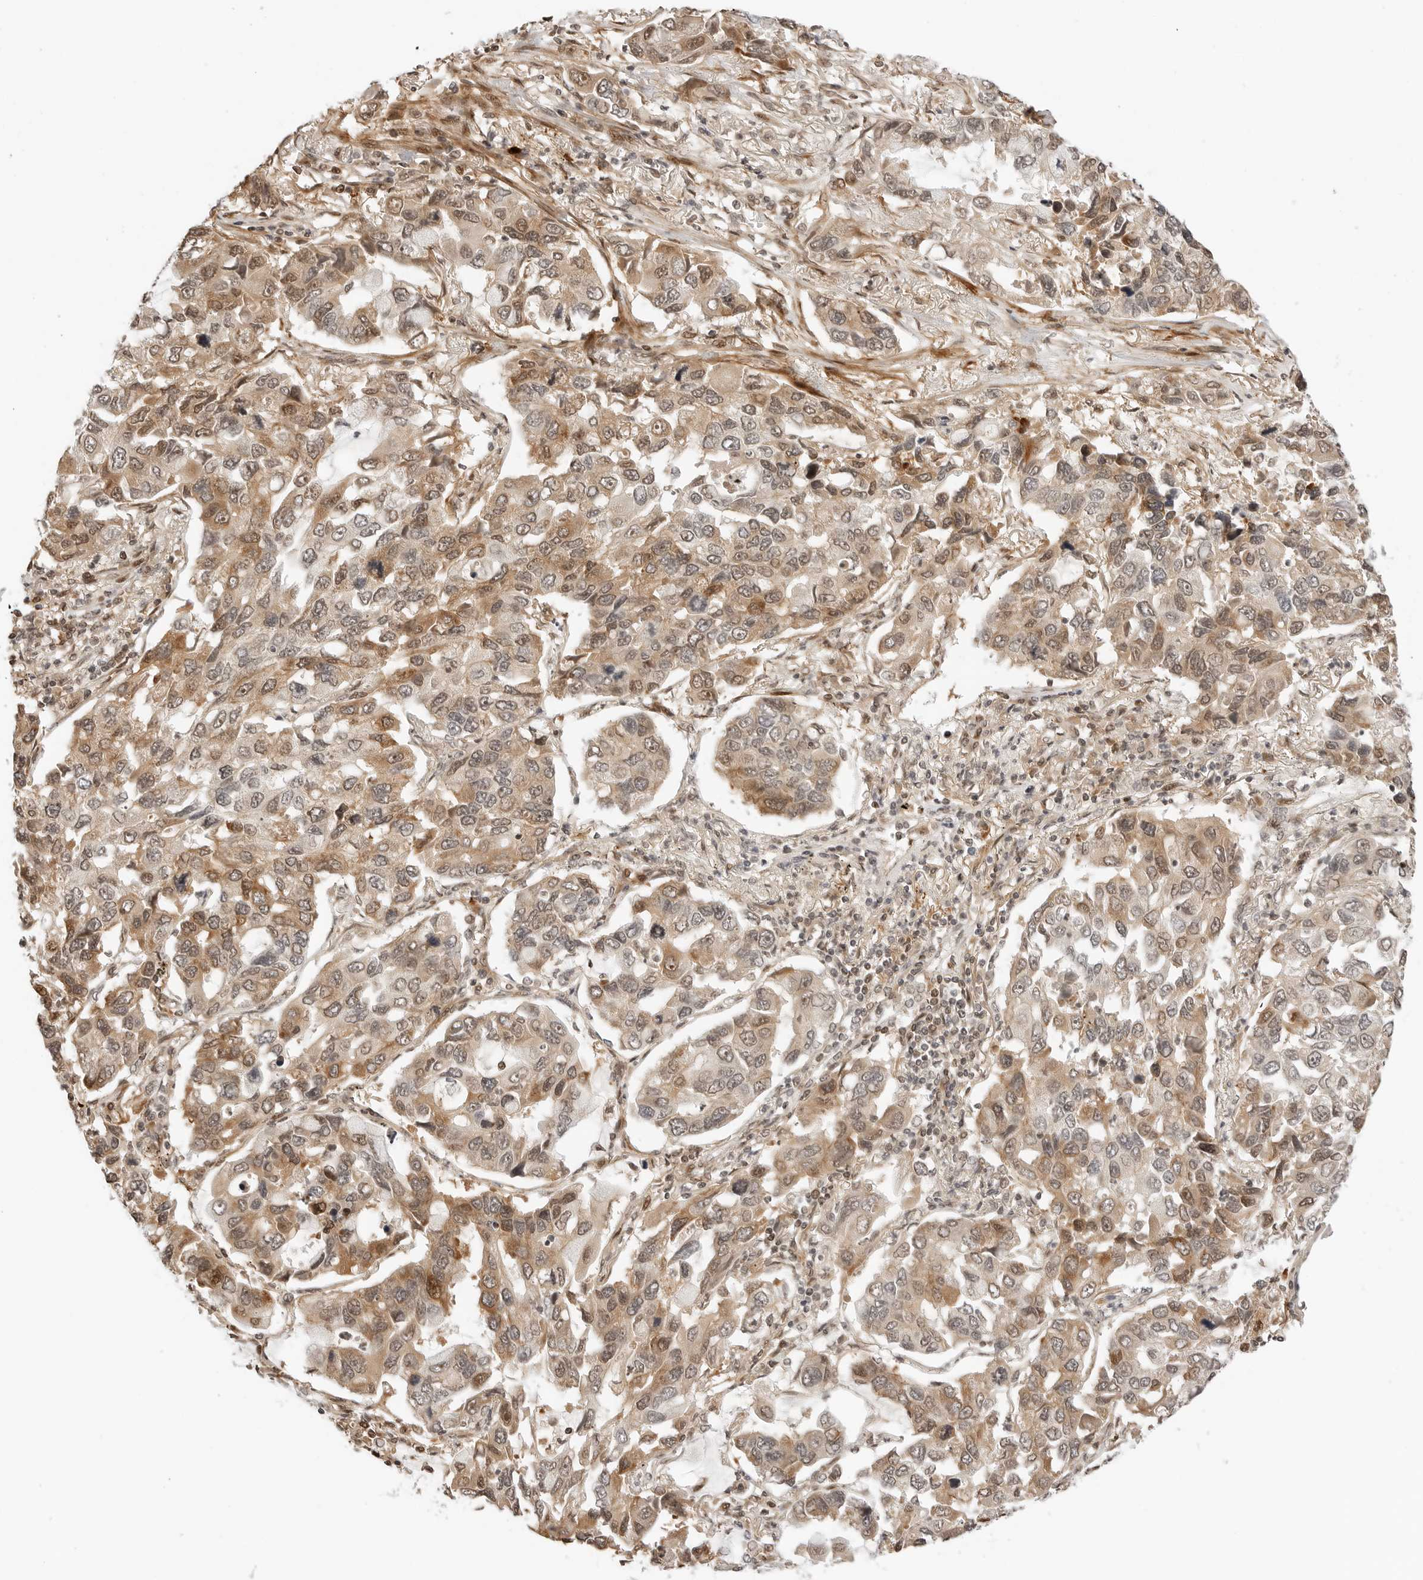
{"staining": {"intensity": "moderate", "quantity": "25%-75%", "location": "cytoplasmic/membranous,nuclear"}, "tissue": "lung cancer", "cell_type": "Tumor cells", "image_type": "cancer", "snomed": [{"axis": "morphology", "description": "Adenocarcinoma, NOS"}, {"axis": "topography", "description": "Lung"}], "caption": "High-power microscopy captured an immunohistochemistry (IHC) photomicrograph of lung adenocarcinoma, revealing moderate cytoplasmic/membranous and nuclear expression in about 25%-75% of tumor cells. (brown staining indicates protein expression, while blue staining denotes nuclei).", "gene": "GEM", "patient": {"sex": "male", "age": 64}}